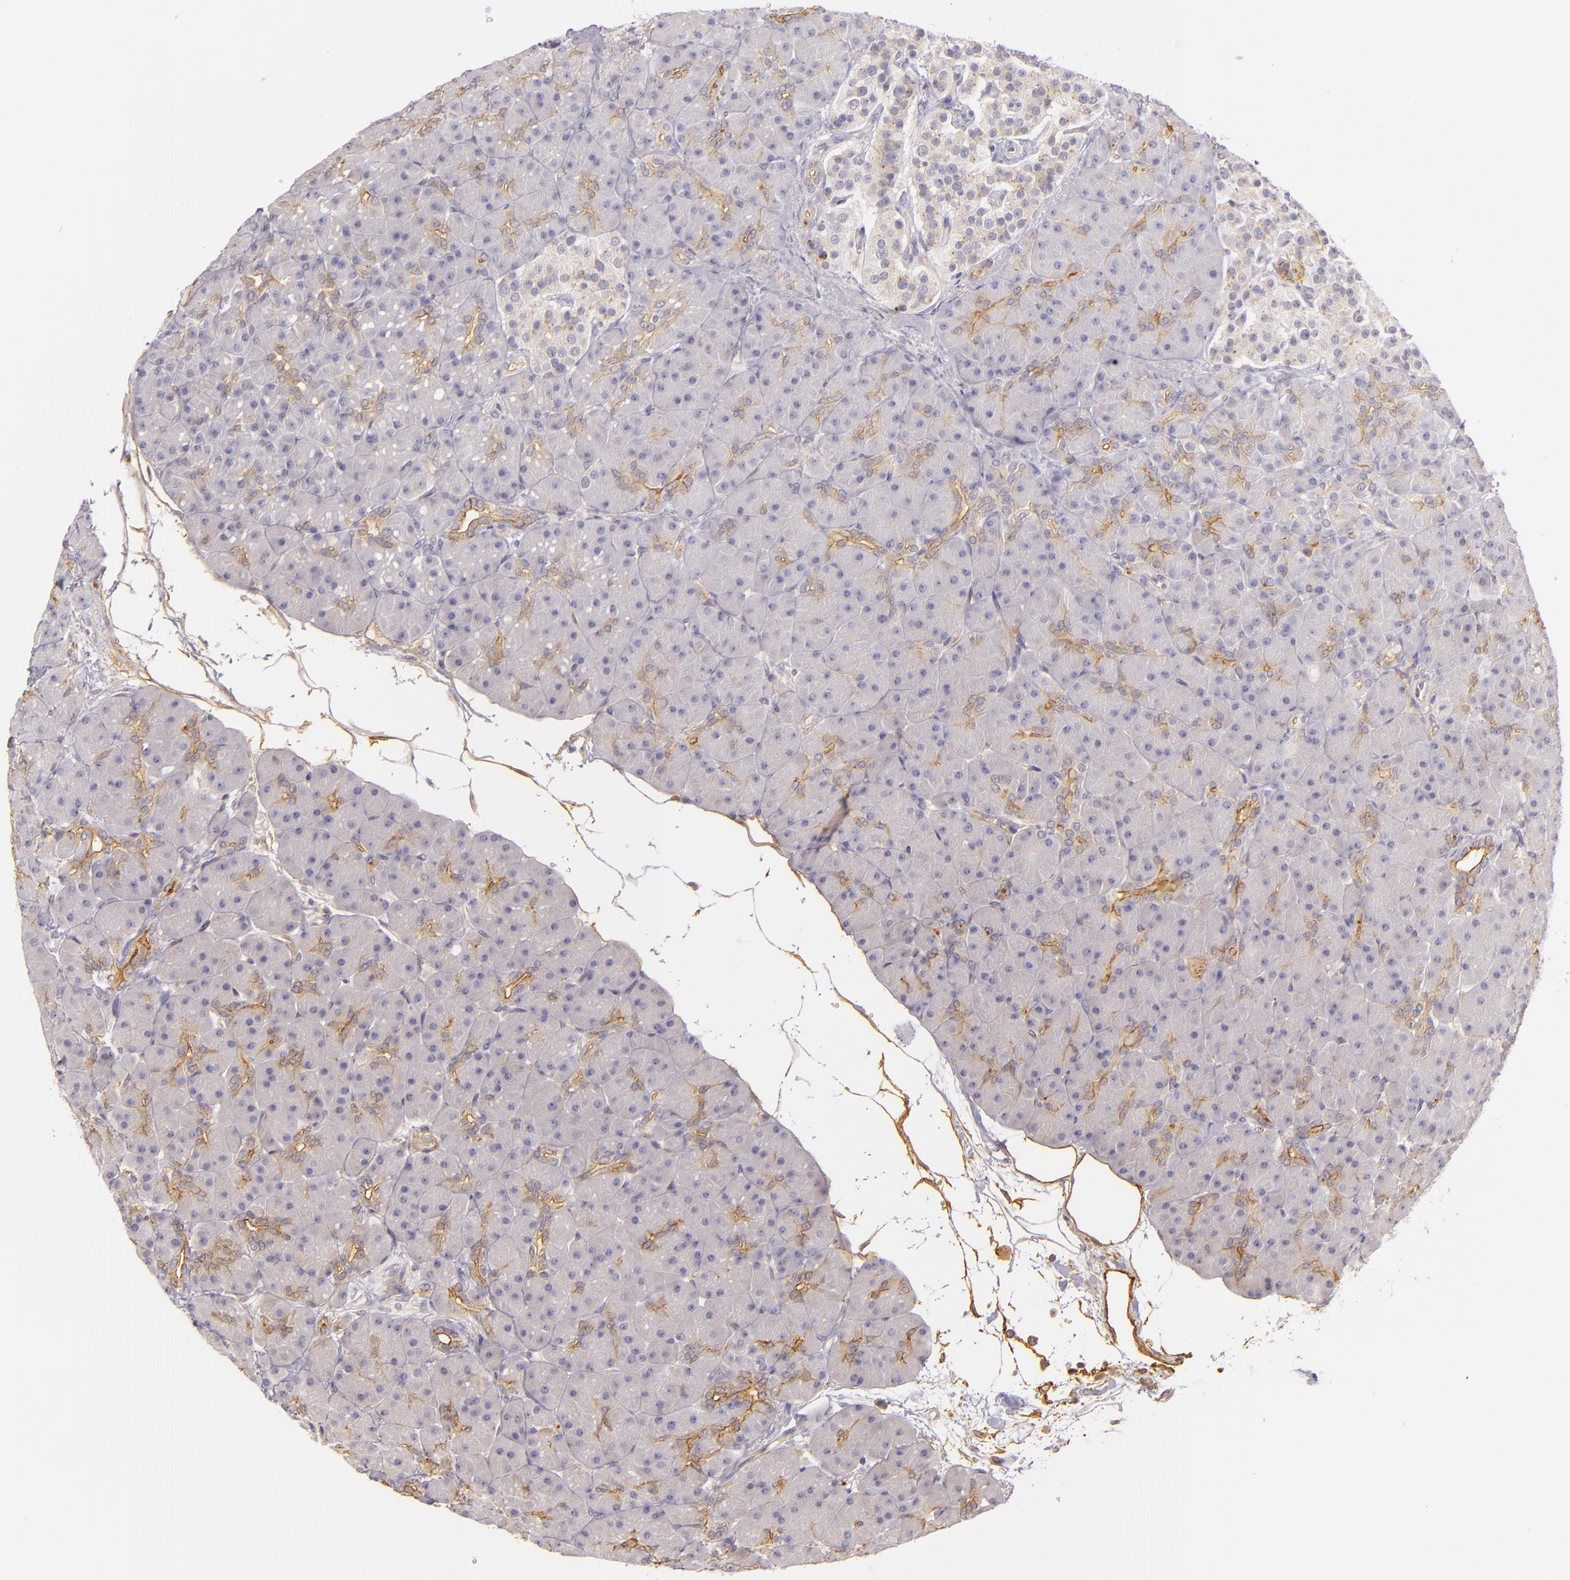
{"staining": {"intensity": "moderate", "quantity": "<25%", "location": "cytoplasmic/membranous"}, "tissue": "pancreas", "cell_type": "Exocrine glandular cells", "image_type": "normal", "snomed": [{"axis": "morphology", "description": "Normal tissue, NOS"}, {"axis": "topography", "description": "Pancreas"}], "caption": "A micrograph showing moderate cytoplasmic/membranous positivity in approximately <25% of exocrine glandular cells in normal pancreas, as visualized by brown immunohistochemical staining.", "gene": "CTSF", "patient": {"sex": "male", "age": 66}}